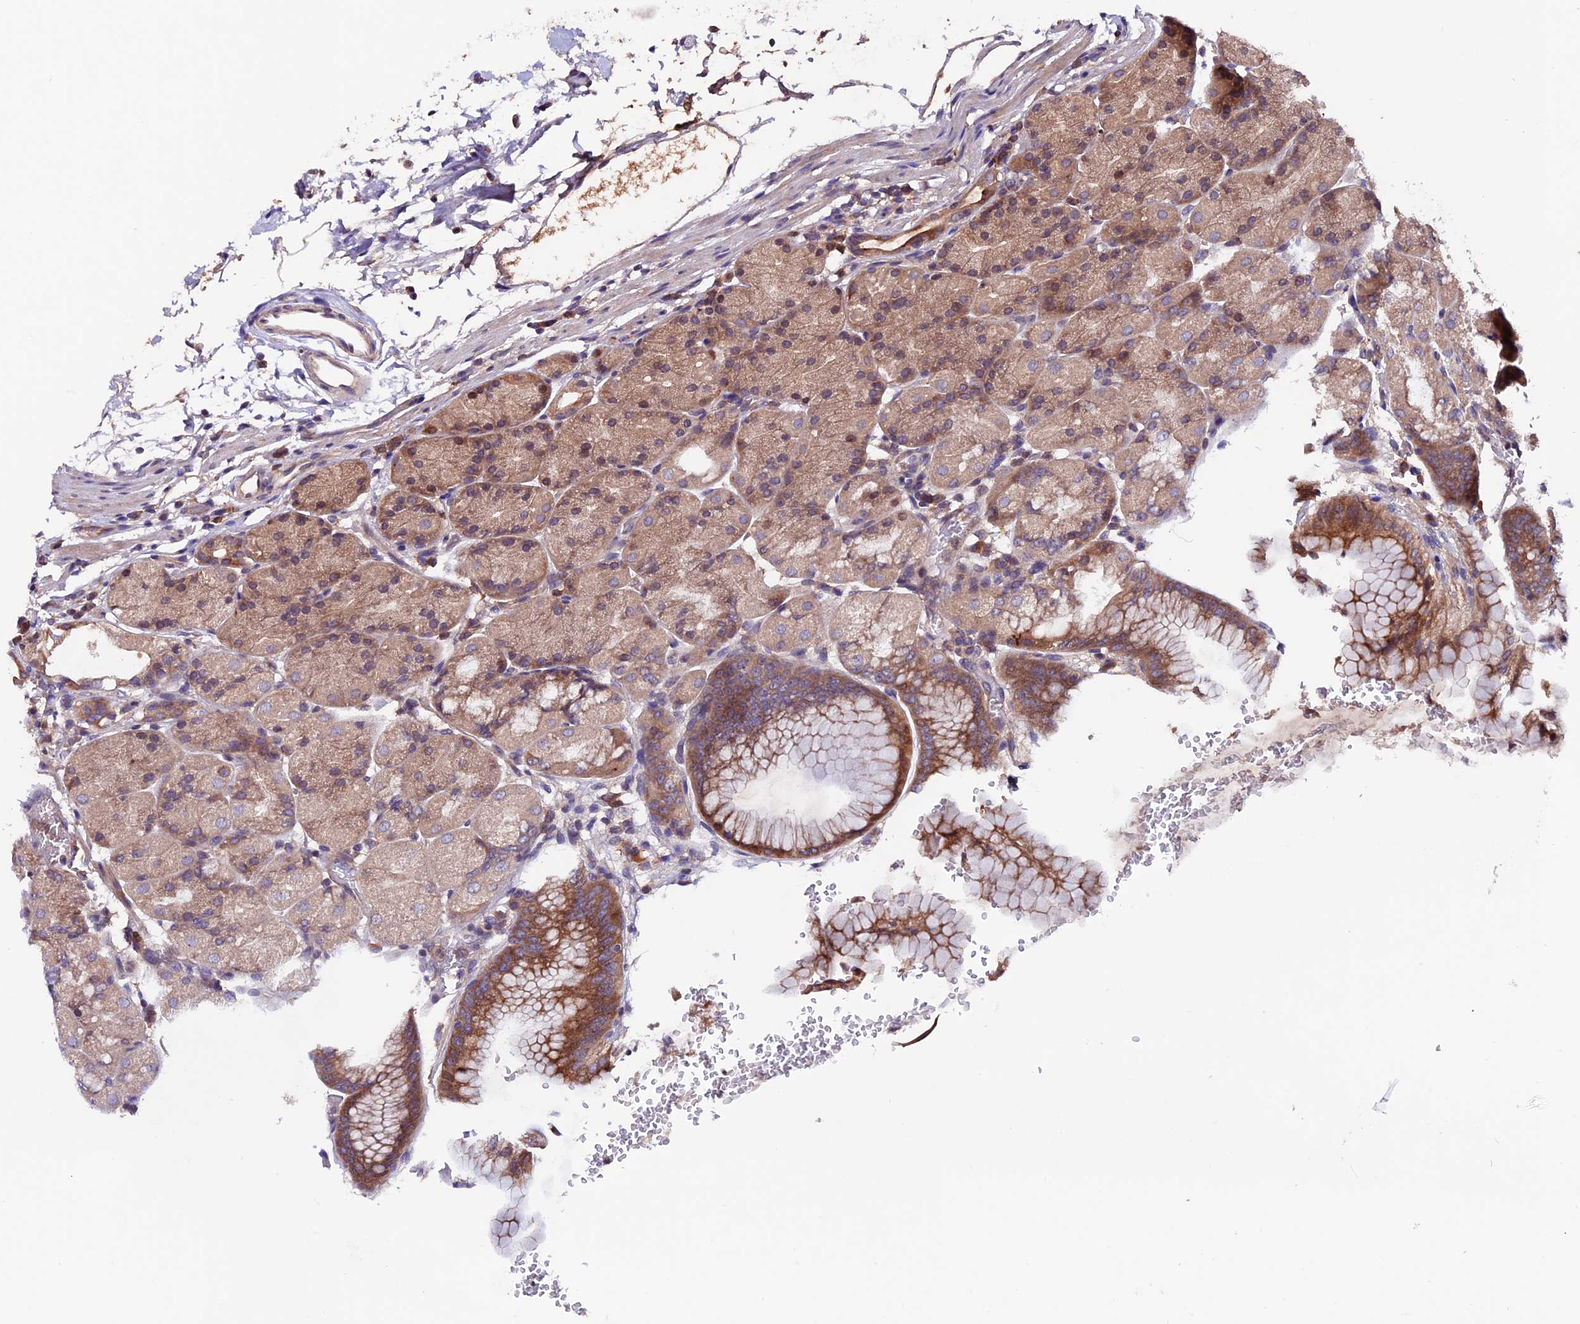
{"staining": {"intensity": "moderate", "quantity": ">75%", "location": "cytoplasmic/membranous"}, "tissue": "stomach", "cell_type": "Glandular cells", "image_type": "normal", "snomed": [{"axis": "morphology", "description": "Normal tissue, NOS"}, {"axis": "topography", "description": "Stomach, upper"}, {"axis": "topography", "description": "Stomach, lower"}], "caption": "A micrograph of stomach stained for a protein exhibits moderate cytoplasmic/membranous brown staining in glandular cells. The staining is performed using DAB brown chromogen to label protein expression. The nuclei are counter-stained blue using hematoxylin.", "gene": "ZNF598", "patient": {"sex": "male", "age": 62}}